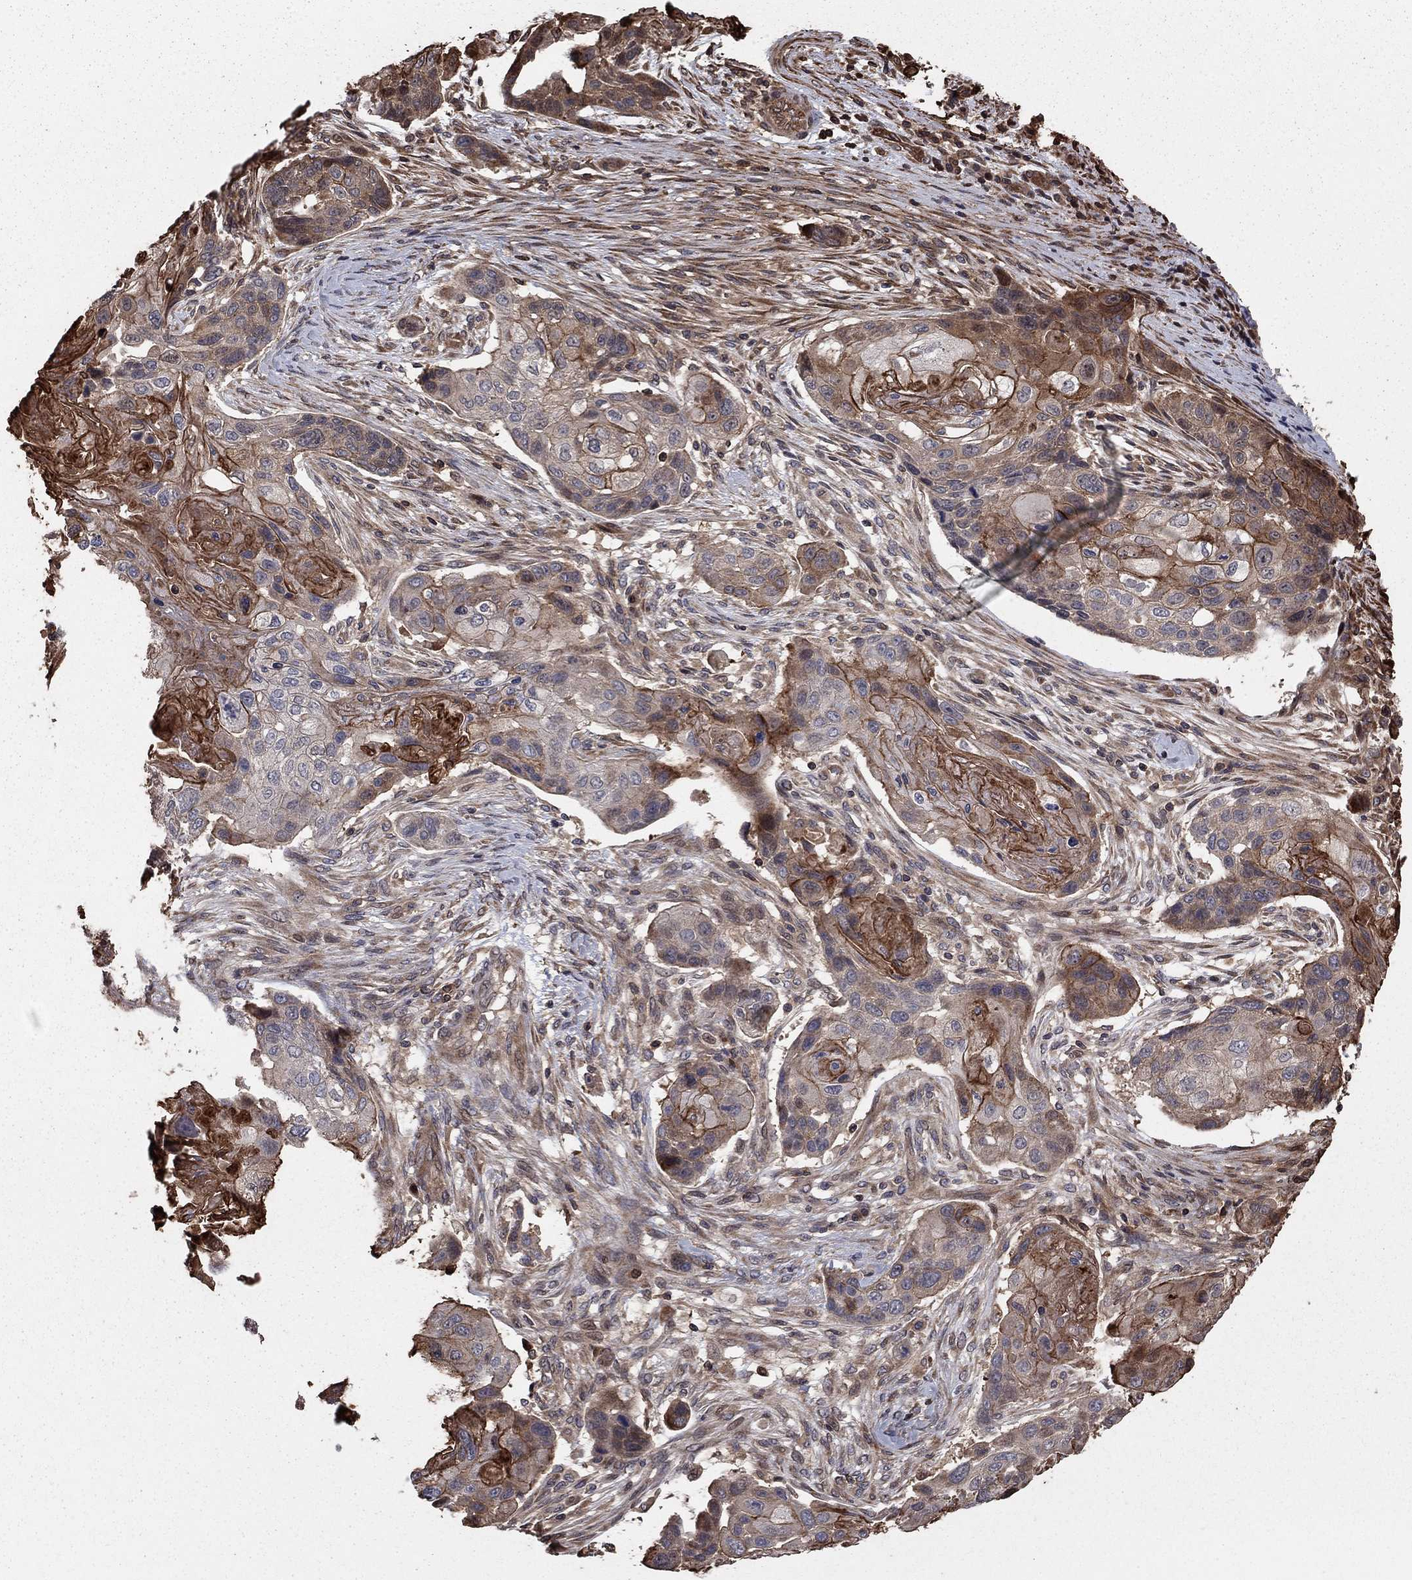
{"staining": {"intensity": "moderate", "quantity": "<25%", "location": "cytoplasmic/membranous"}, "tissue": "lung cancer", "cell_type": "Tumor cells", "image_type": "cancer", "snomed": [{"axis": "morphology", "description": "Normal tissue, NOS"}, {"axis": "morphology", "description": "Squamous cell carcinoma, NOS"}, {"axis": "topography", "description": "Bronchus"}, {"axis": "topography", "description": "Lung"}], "caption": "A low amount of moderate cytoplasmic/membranous positivity is seen in approximately <25% of tumor cells in lung cancer tissue.", "gene": "GYG1", "patient": {"sex": "male", "age": 69}}